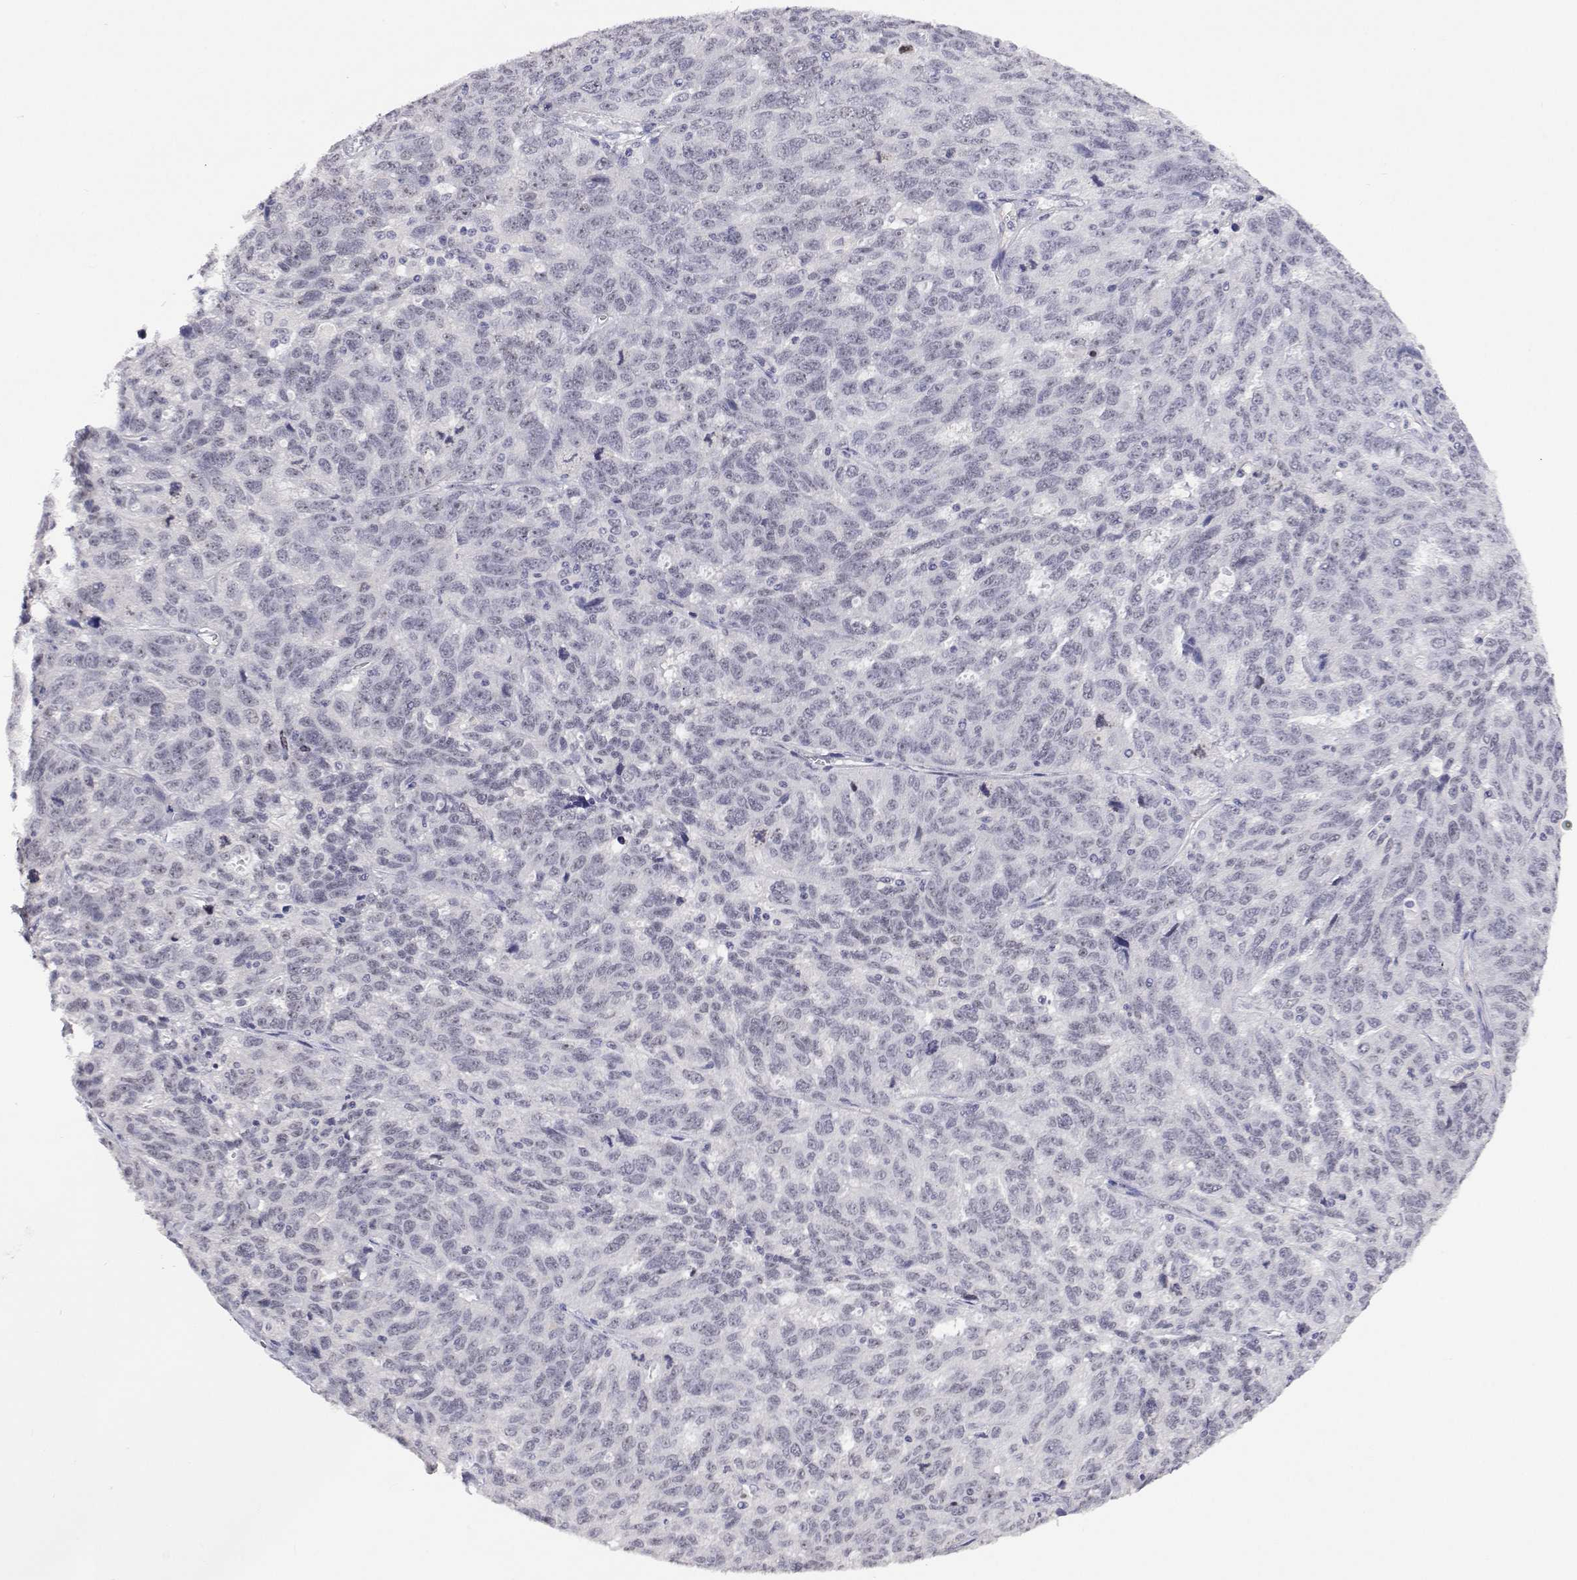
{"staining": {"intensity": "negative", "quantity": "none", "location": "none"}, "tissue": "ovarian cancer", "cell_type": "Tumor cells", "image_type": "cancer", "snomed": [{"axis": "morphology", "description": "Cystadenocarcinoma, serous, NOS"}, {"axis": "topography", "description": "Ovary"}], "caption": "IHC of serous cystadenocarcinoma (ovarian) reveals no staining in tumor cells. Brightfield microscopy of IHC stained with DAB (brown) and hematoxylin (blue), captured at high magnification.", "gene": "NHP2", "patient": {"sex": "female", "age": 71}}